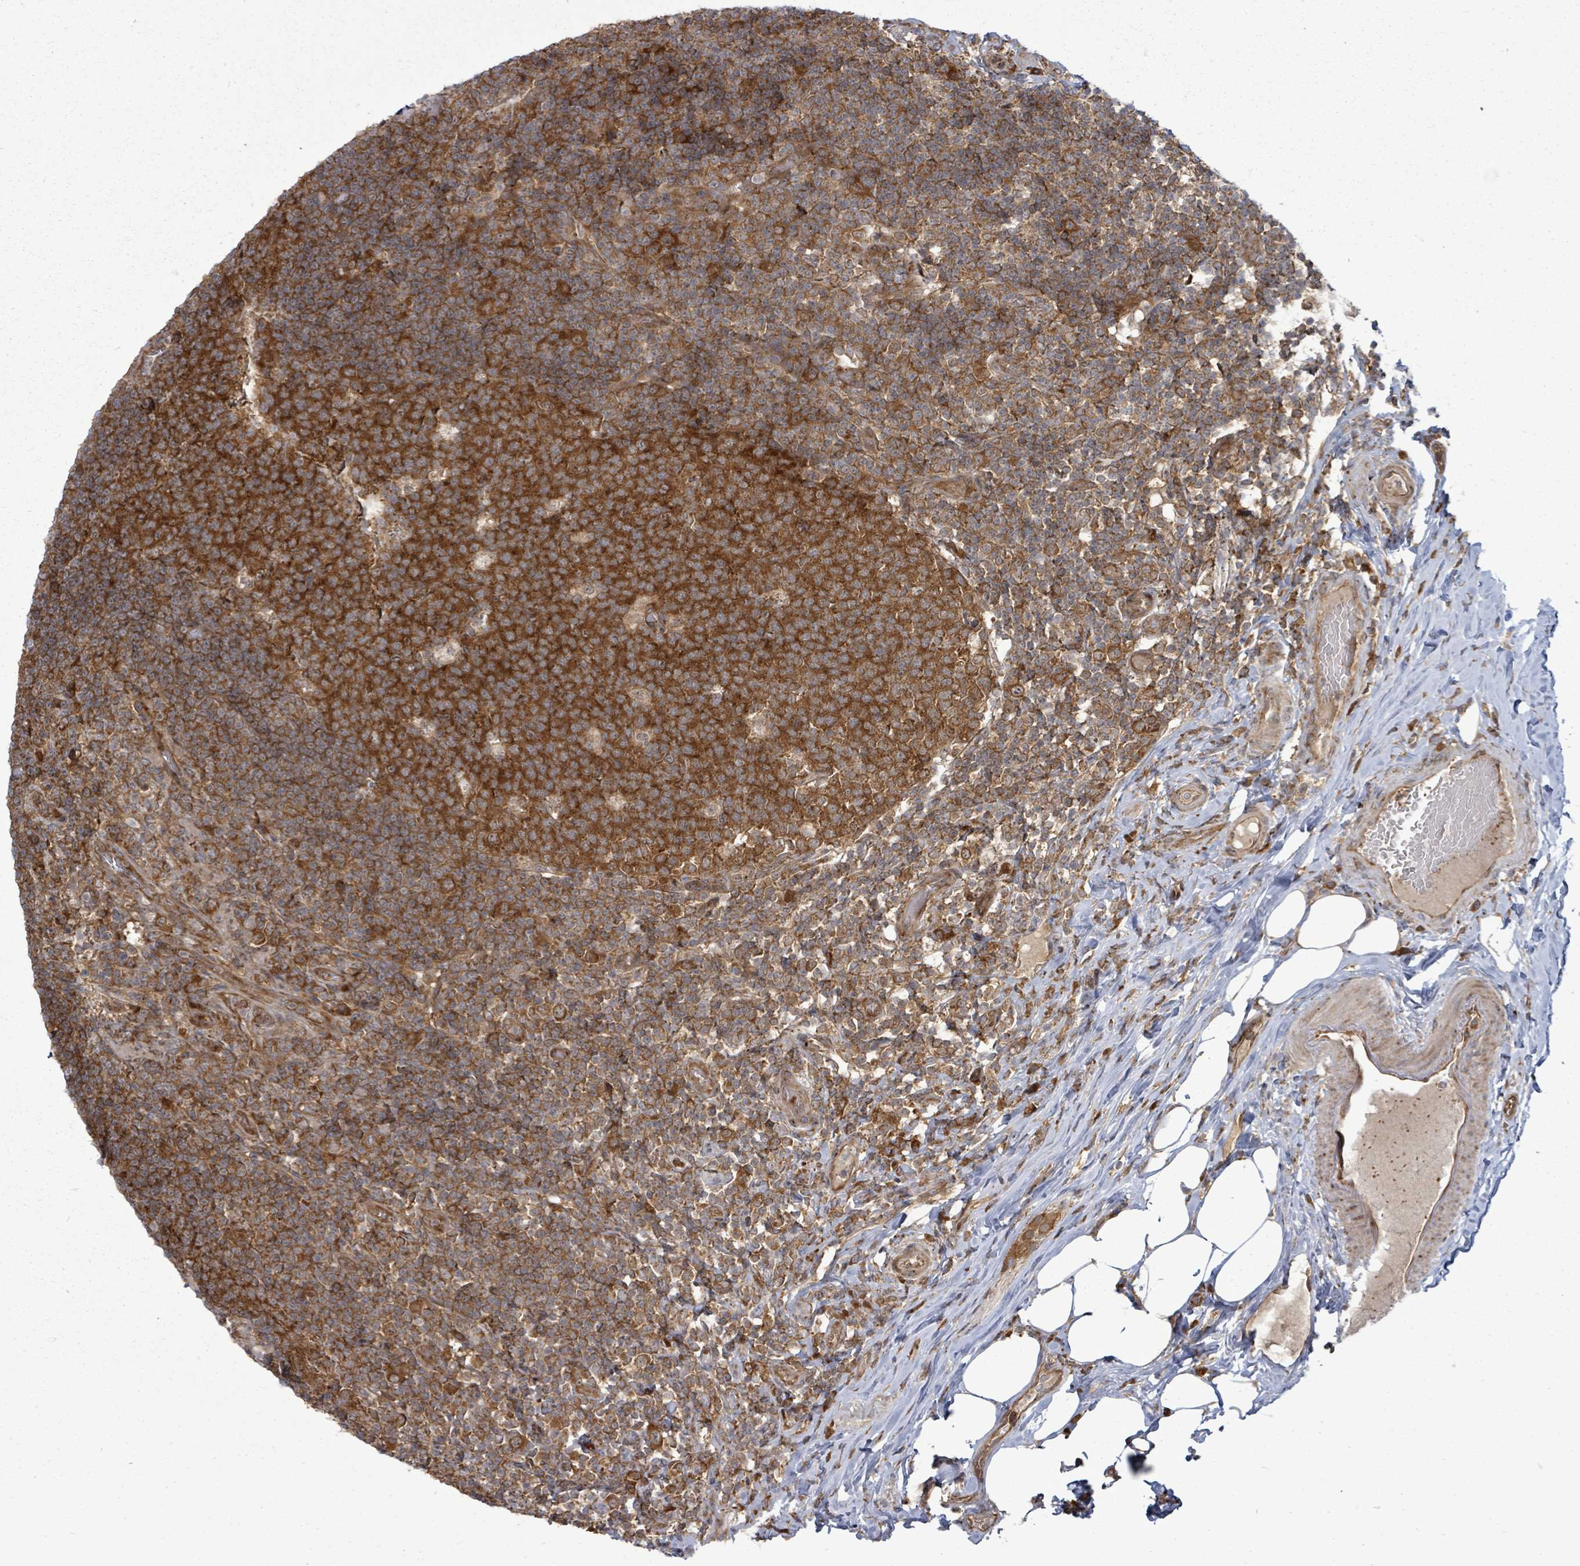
{"staining": {"intensity": "strong", "quantity": ">75%", "location": "cytoplasmic/membranous"}, "tissue": "appendix", "cell_type": "Glandular cells", "image_type": "normal", "snomed": [{"axis": "morphology", "description": "Normal tissue, NOS"}, {"axis": "topography", "description": "Appendix"}], "caption": "Brown immunohistochemical staining in unremarkable human appendix reveals strong cytoplasmic/membranous staining in about >75% of glandular cells.", "gene": "EIF3CL", "patient": {"sex": "female", "age": 43}}